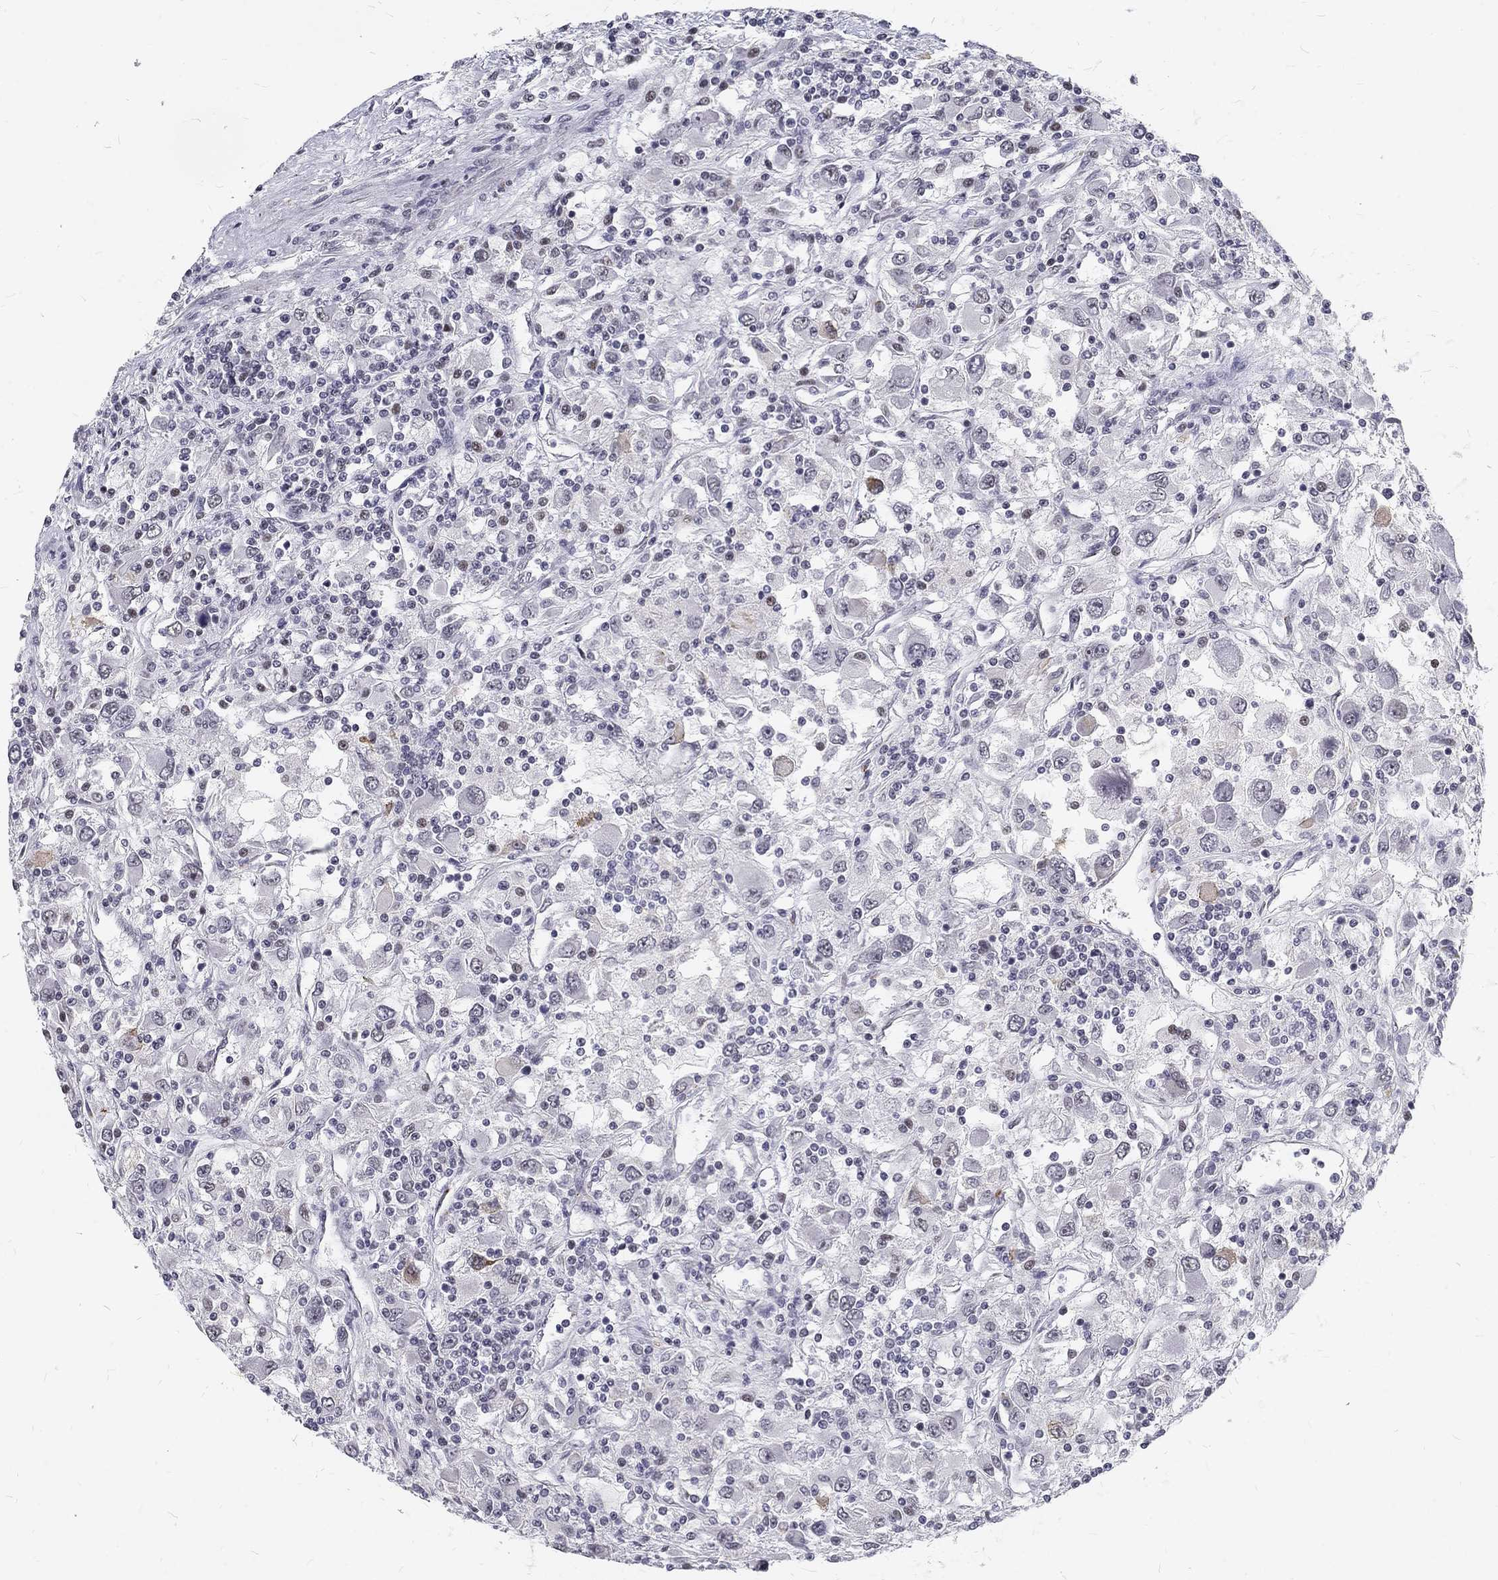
{"staining": {"intensity": "negative", "quantity": "none", "location": "none"}, "tissue": "renal cancer", "cell_type": "Tumor cells", "image_type": "cancer", "snomed": [{"axis": "morphology", "description": "Adenocarcinoma, NOS"}, {"axis": "topography", "description": "Kidney"}], "caption": "This is an immunohistochemistry (IHC) histopathology image of renal cancer. There is no staining in tumor cells.", "gene": "SNORC", "patient": {"sex": "female", "age": 67}}